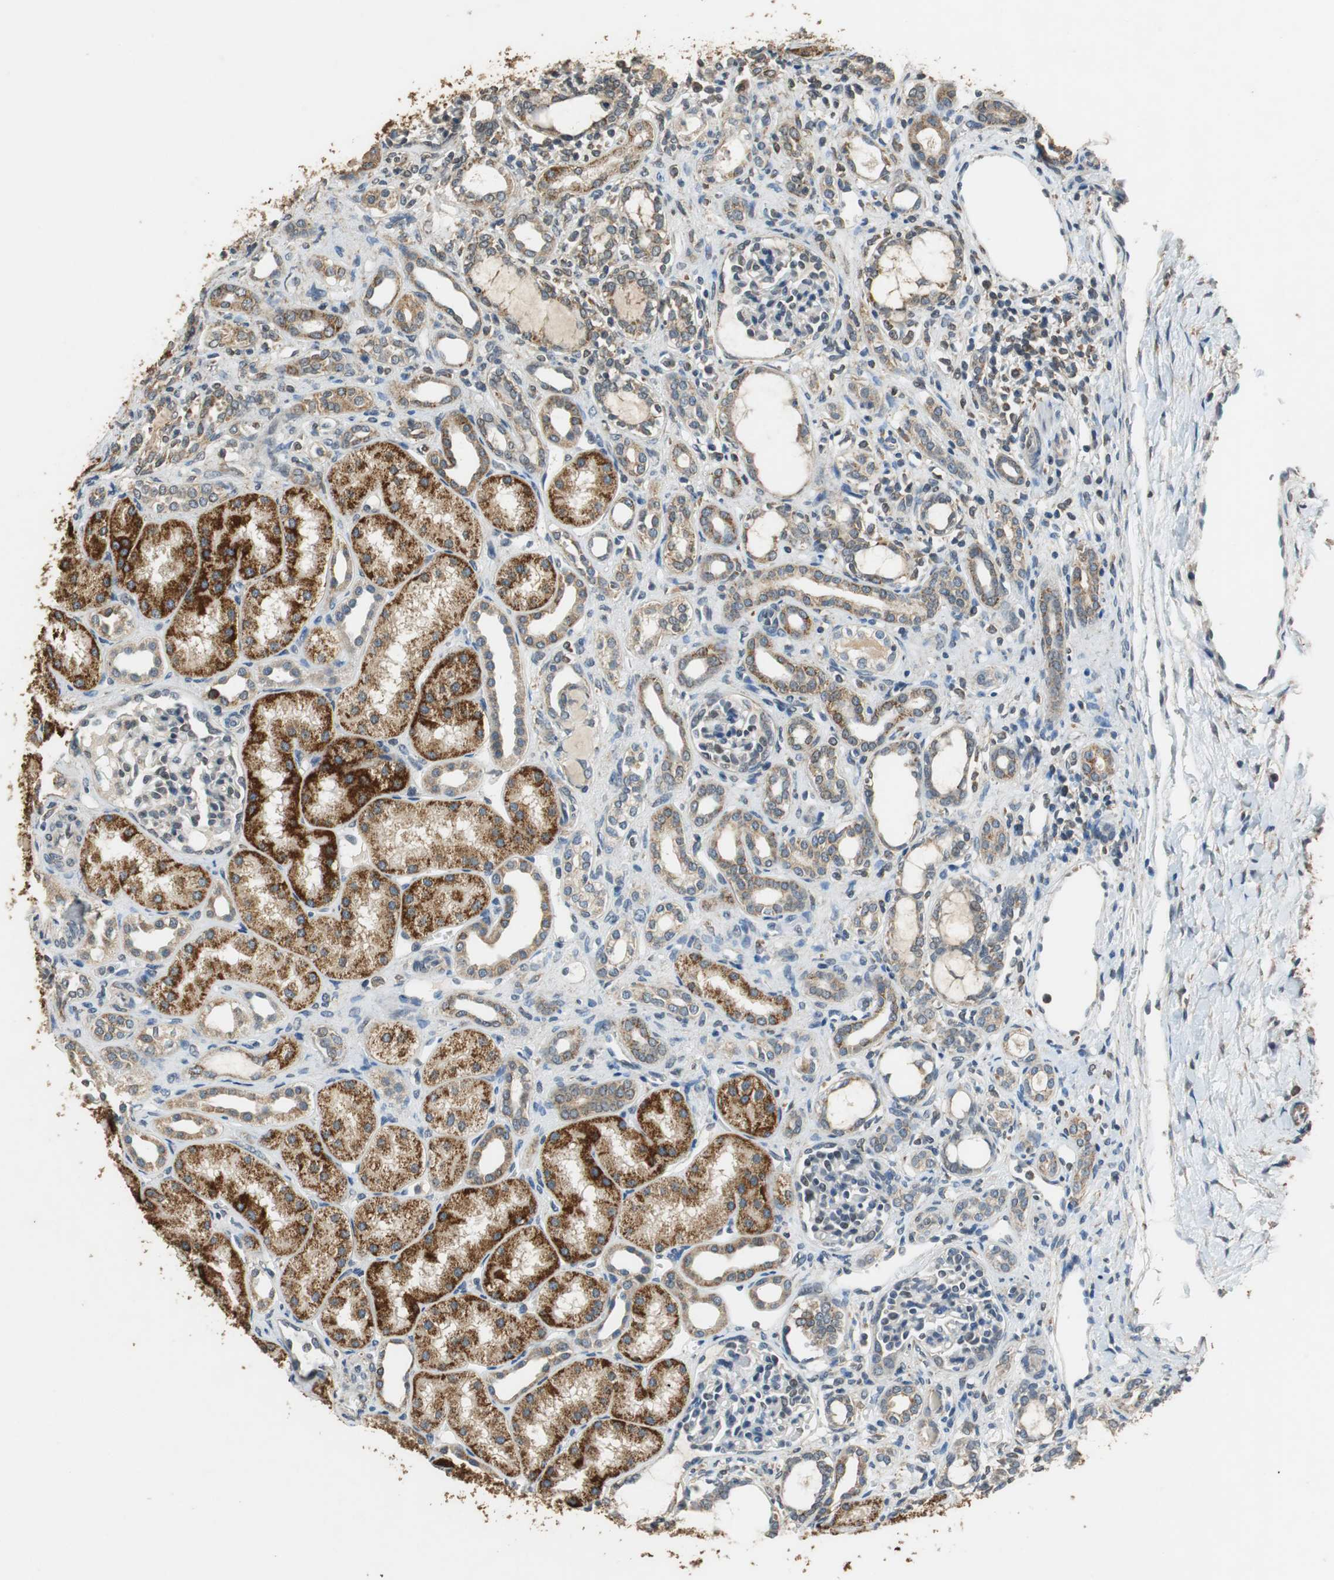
{"staining": {"intensity": "weak", "quantity": "<25%", "location": "cytoplasmic/membranous,nuclear"}, "tissue": "kidney", "cell_type": "Cells in glomeruli", "image_type": "normal", "snomed": [{"axis": "morphology", "description": "Normal tissue, NOS"}, {"axis": "topography", "description": "Kidney"}], "caption": "This is an immunohistochemistry (IHC) image of benign human kidney. There is no expression in cells in glomeruli.", "gene": "ALDH4A1", "patient": {"sex": "male", "age": 7}}